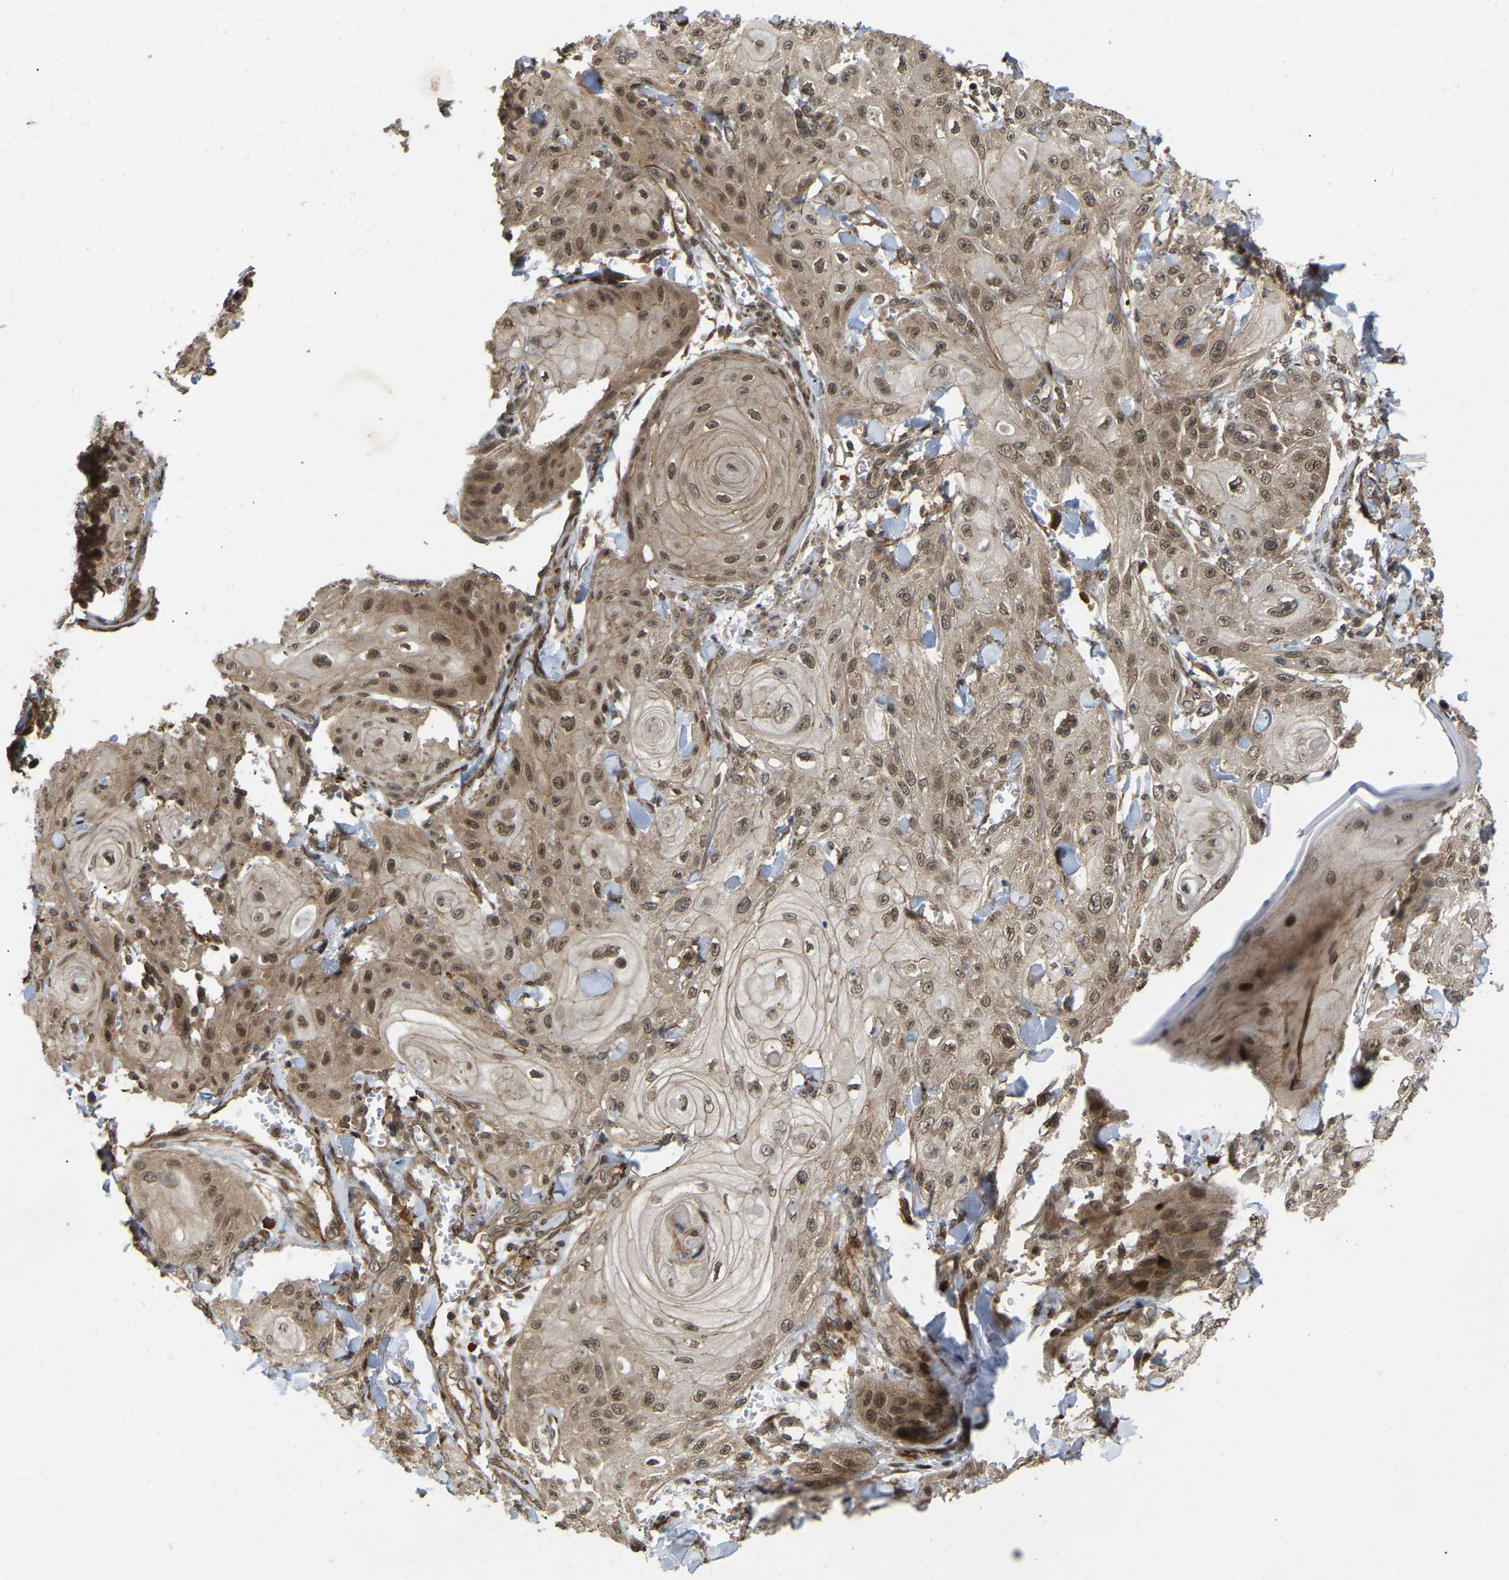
{"staining": {"intensity": "moderate", "quantity": ">75%", "location": "cytoplasmic/membranous,nuclear"}, "tissue": "skin cancer", "cell_type": "Tumor cells", "image_type": "cancer", "snomed": [{"axis": "morphology", "description": "Squamous cell carcinoma, NOS"}, {"axis": "topography", "description": "Skin"}], "caption": "Immunohistochemistry (DAB) staining of skin cancer displays moderate cytoplasmic/membranous and nuclear protein expression in approximately >75% of tumor cells. The staining is performed using DAB brown chromogen to label protein expression. The nuclei are counter-stained blue using hematoxylin.", "gene": "KIAA1549", "patient": {"sex": "male", "age": 74}}